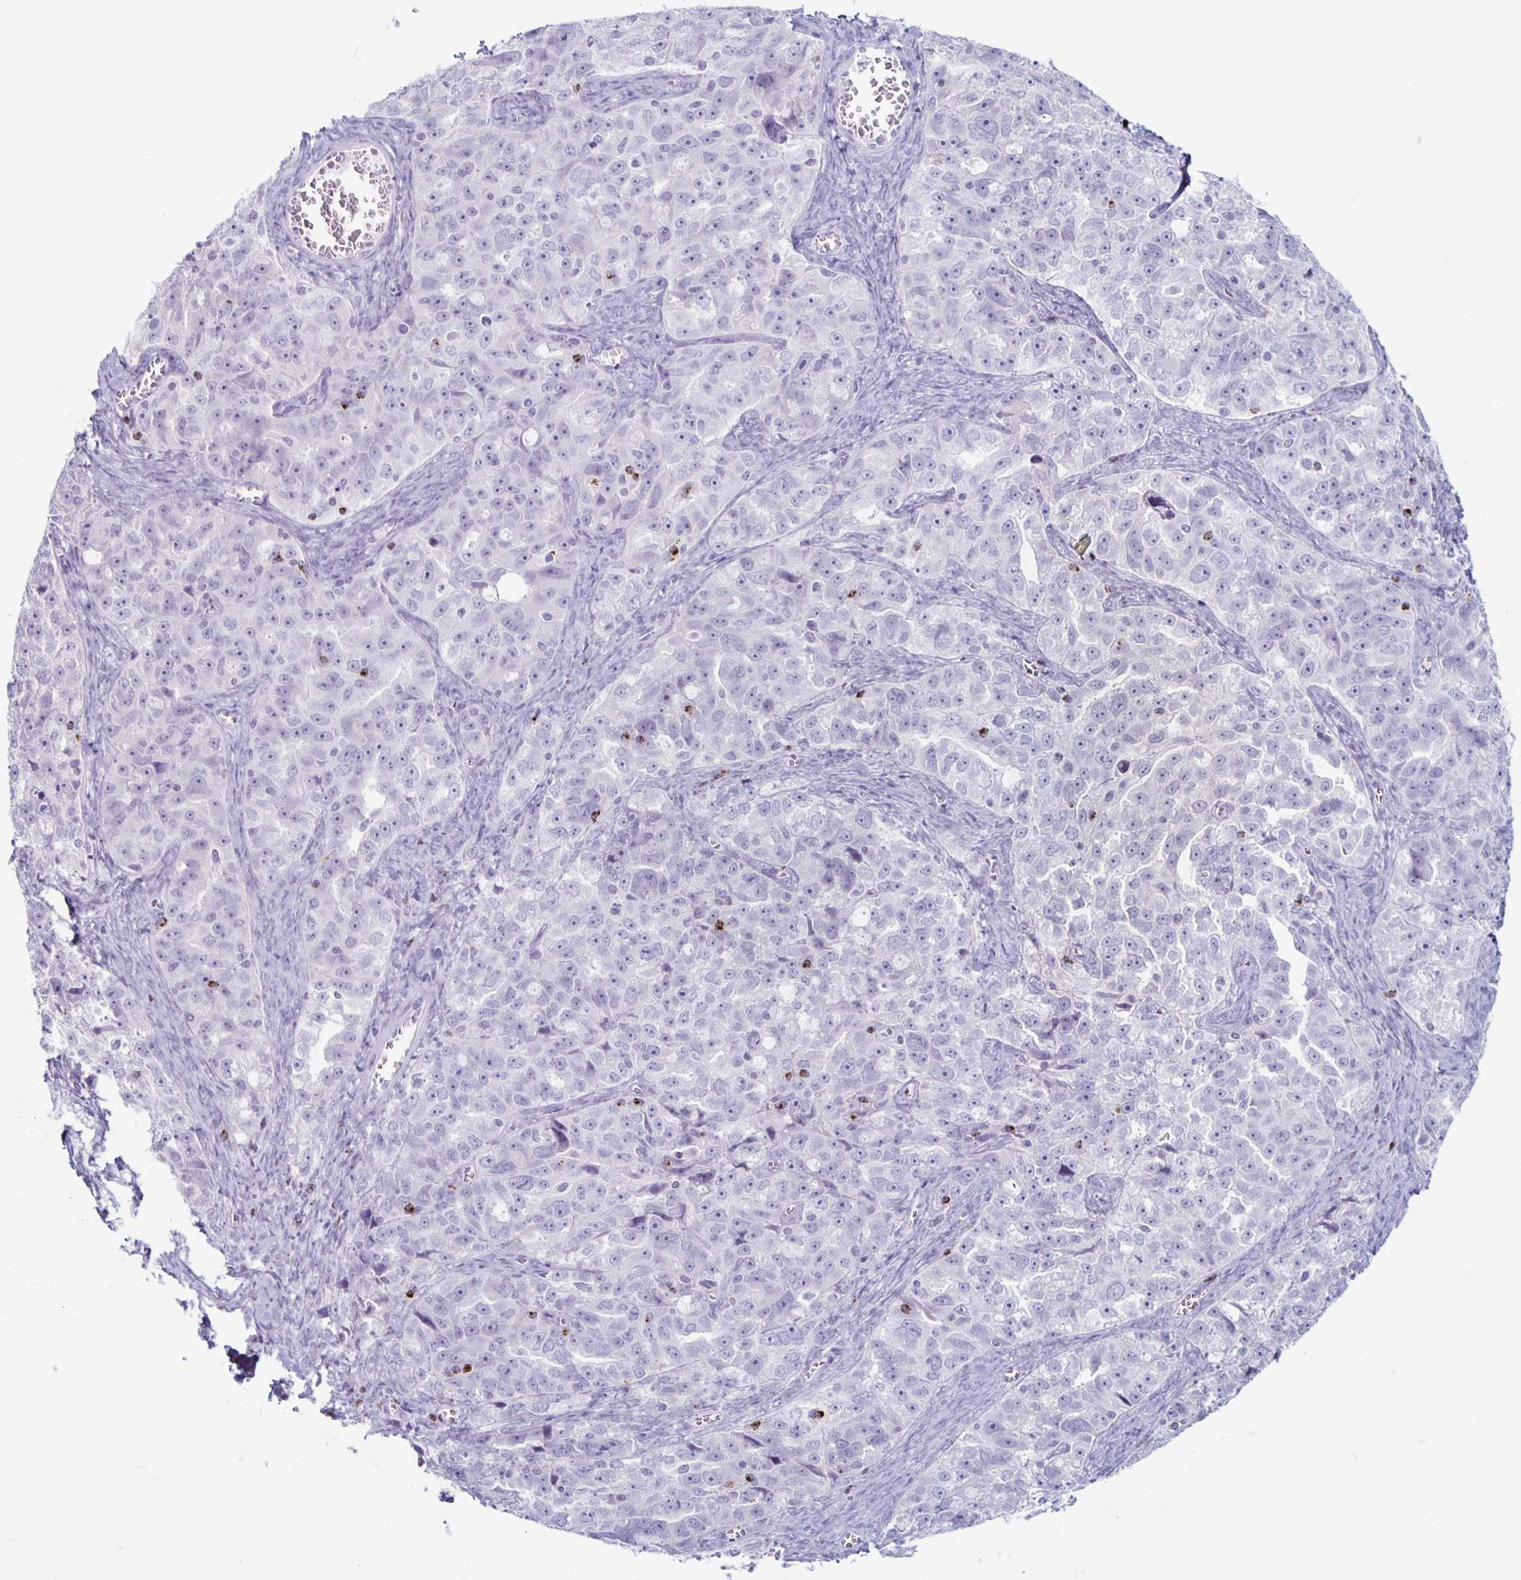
{"staining": {"intensity": "negative", "quantity": "none", "location": "none"}, "tissue": "ovarian cancer", "cell_type": "Tumor cells", "image_type": "cancer", "snomed": [{"axis": "morphology", "description": "Cystadenocarcinoma, serous, NOS"}, {"axis": "topography", "description": "Ovary"}], "caption": "Ovarian cancer (serous cystadenocarcinoma) was stained to show a protein in brown. There is no significant expression in tumor cells.", "gene": "GZMK", "patient": {"sex": "female", "age": 51}}